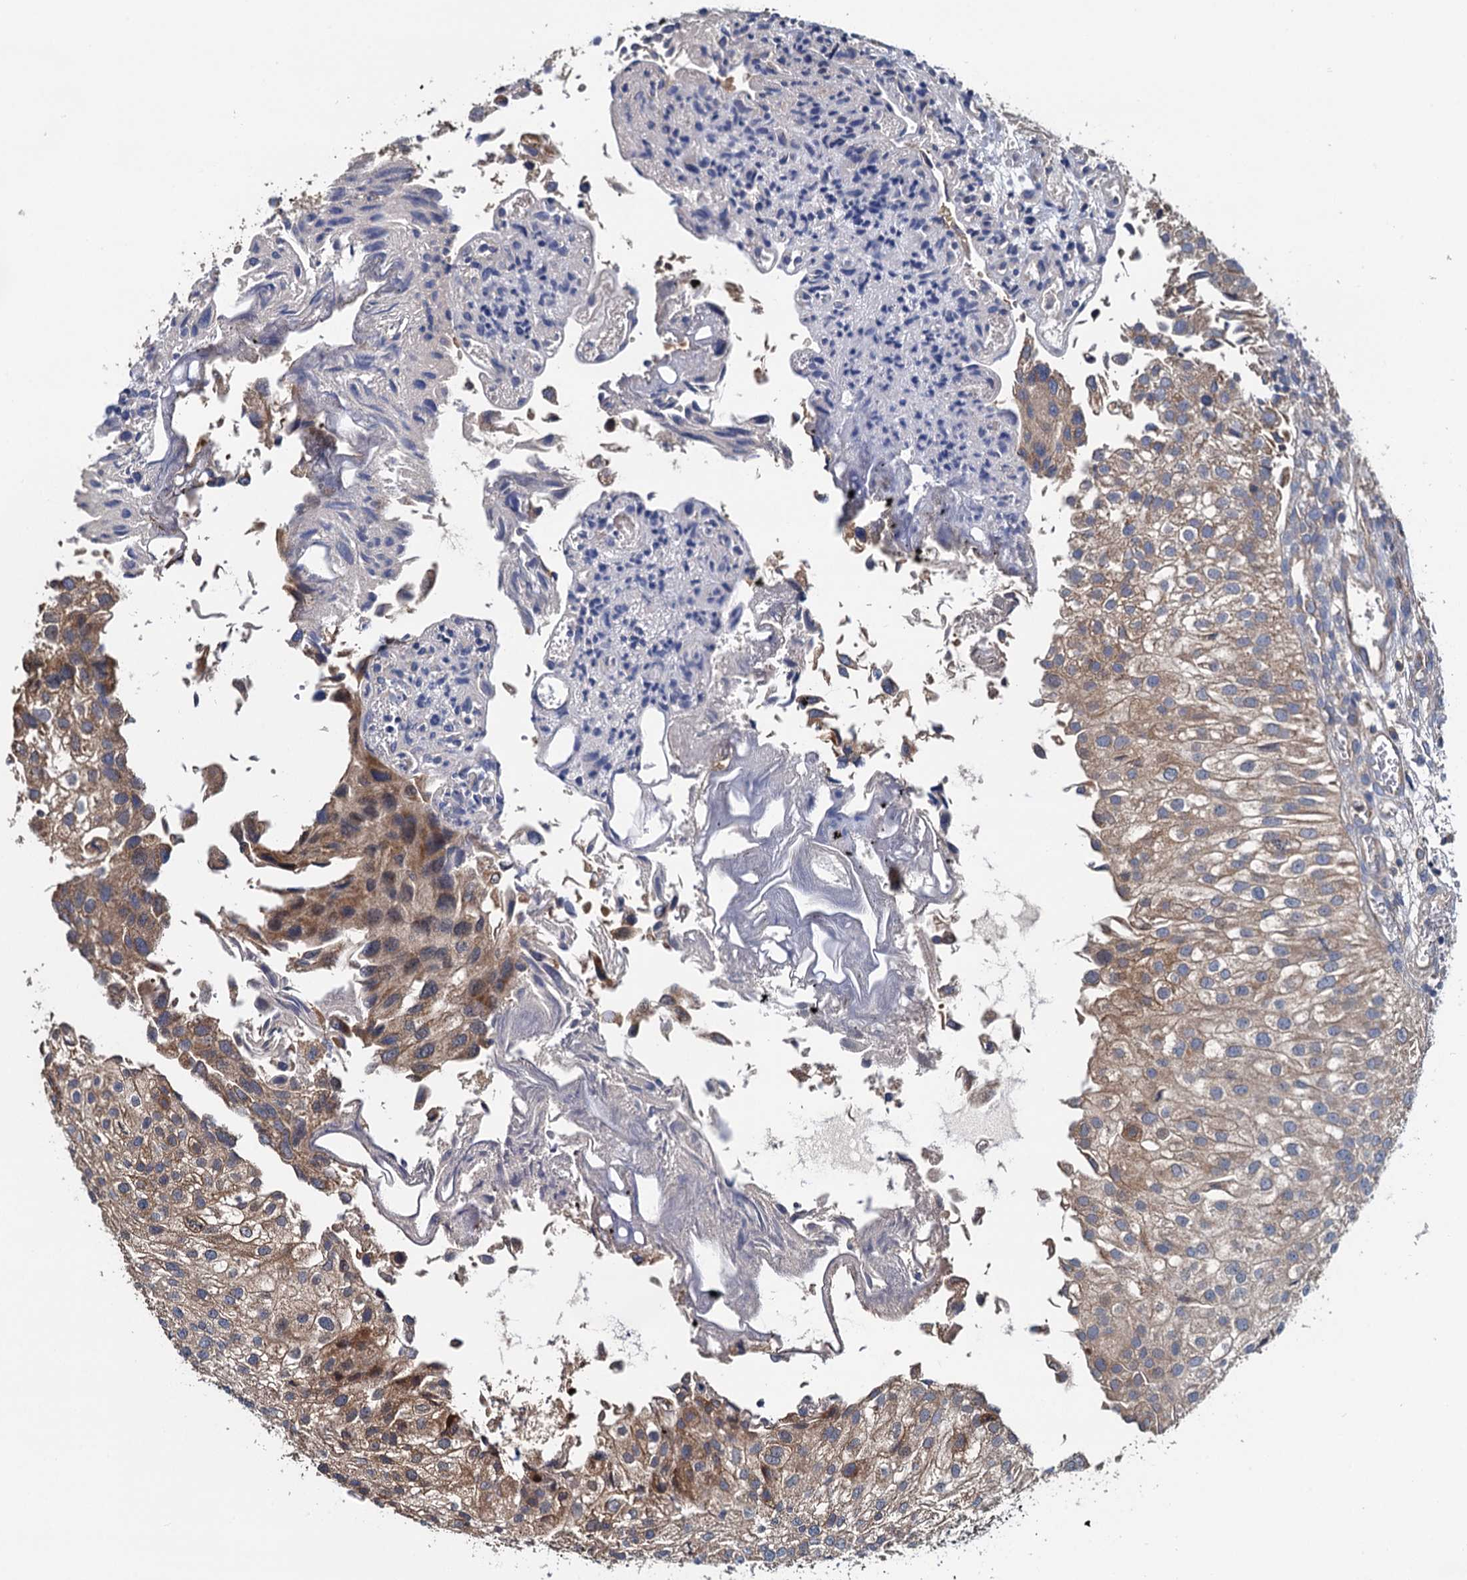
{"staining": {"intensity": "moderate", "quantity": "25%-75%", "location": "cytoplasmic/membranous"}, "tissue": "urothelial cancer", "cell_type": "Tumor cells", "image_type": "cancer", "snomed": [{"axis": "morphology", "description": "Urothelial carcinoma, Low grade"}, {"axis": "topography", "description": "Urinary bladder"}], "caption": "Moderate cytoplasmic/membranous positivity for a protein is present in about 25%-75% of tumor cells of urothelial carcinoma (low-grade) using IHC.", "gene": "CEP192", "patient": {"sex": "female", "age": 89}}